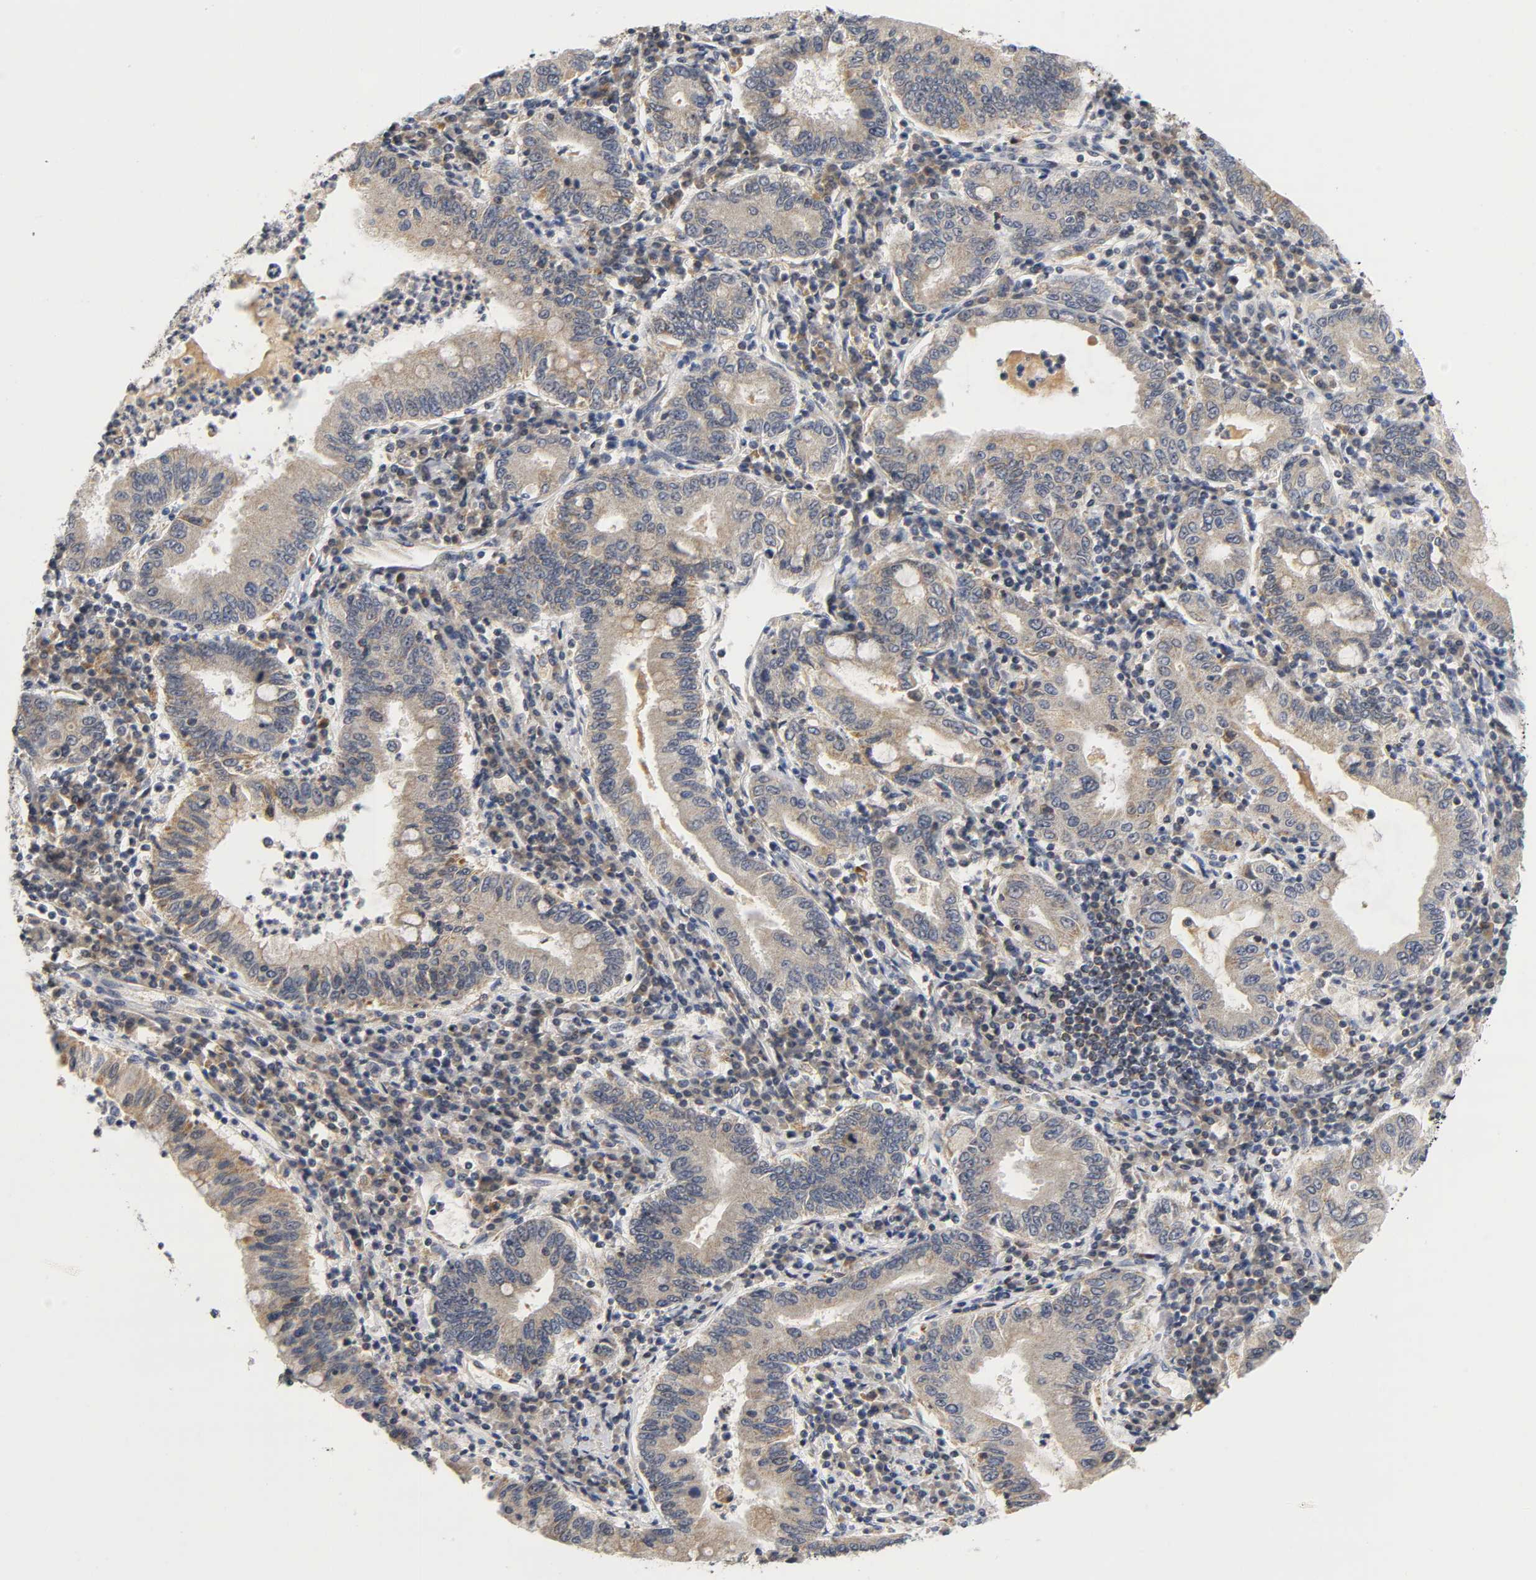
{"staining": {"intensity": "weak", "quantity": ">75%", "location": "cytoplasmic/membranous"}, "tissue": "stomach cancer", "cell_type": "Tumor cells", "image_type": "cancer", "snomed": [{"axis": "morphology", "description": "Normal tissue, NOS"}, {"axis": "morphology", "description": "Adenocarcinoma, NOS"}, {"axis": "topography", "description": "Esophagus"}, {"axis": "topography", "description": "Stomach, upper"}, {"axis": "topography", "description": "Peripheral nerve tissue"}], "caption": "This is a micrograph of immunohistochemistry staining of stomach cancer, which shows weak staining in the cytoplasmic/membranous of tumor cells.", "gene": "NRP1", "patient": {"sex": "male", "age": 62}}